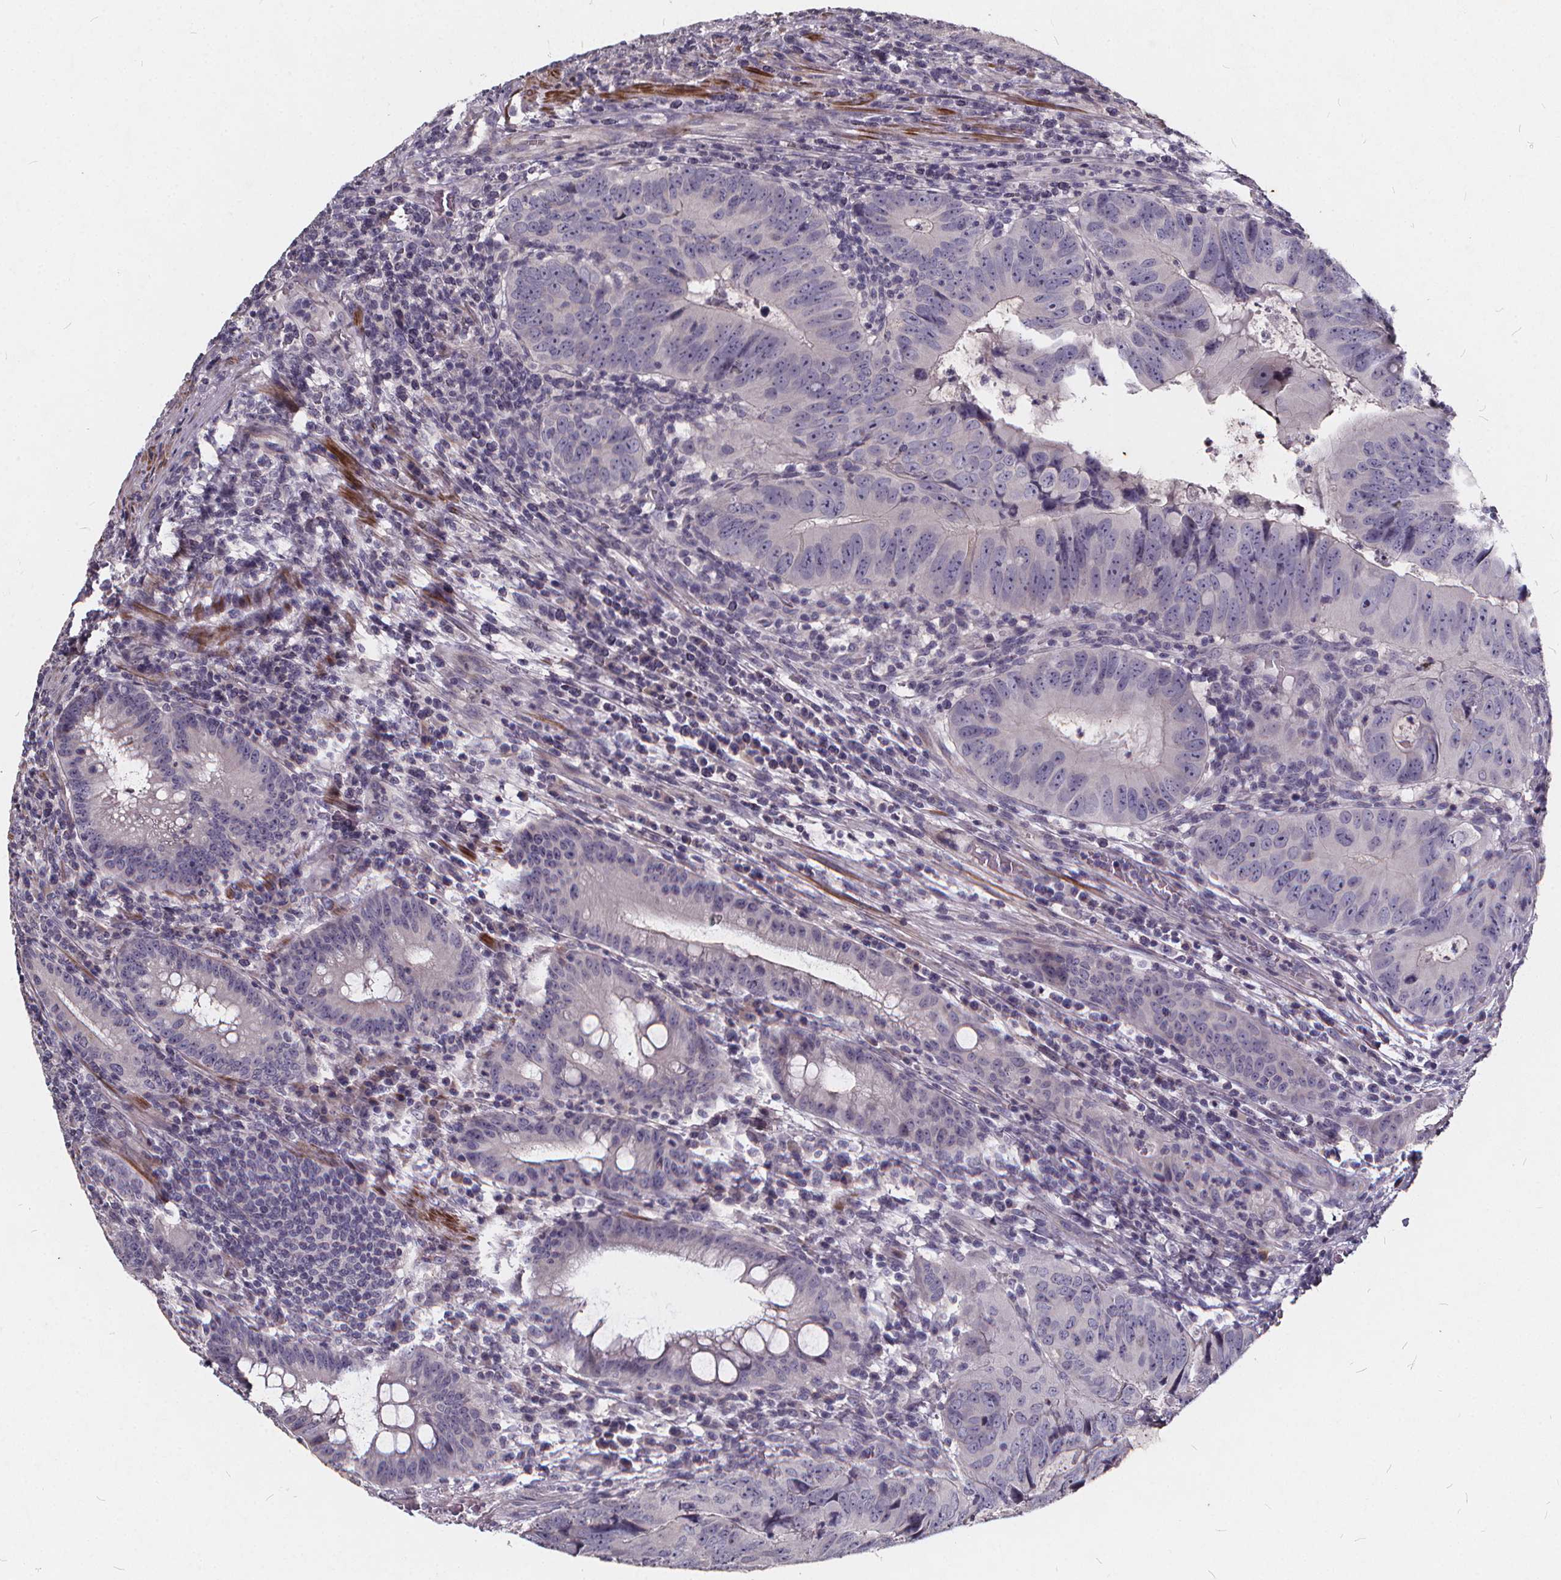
{"staining": {"intensity": "negative", "quantity": "none", "location": "none"}, "tissue": "colorectal cancer", "cell_type": "Tumor cells", "image_type": "cancer", "snomed": [{"axis": "morphology", "description": "Adenocarcinoma, NOS"}, {"axis": "topography", "description": "Colon"}], "caption": "The image demonstrates no staining of tumor cells in colorectal cancer (adenocarcinoma).", "gene": "TSPAN14", "patient": {"sex": "male", "age": 79}}